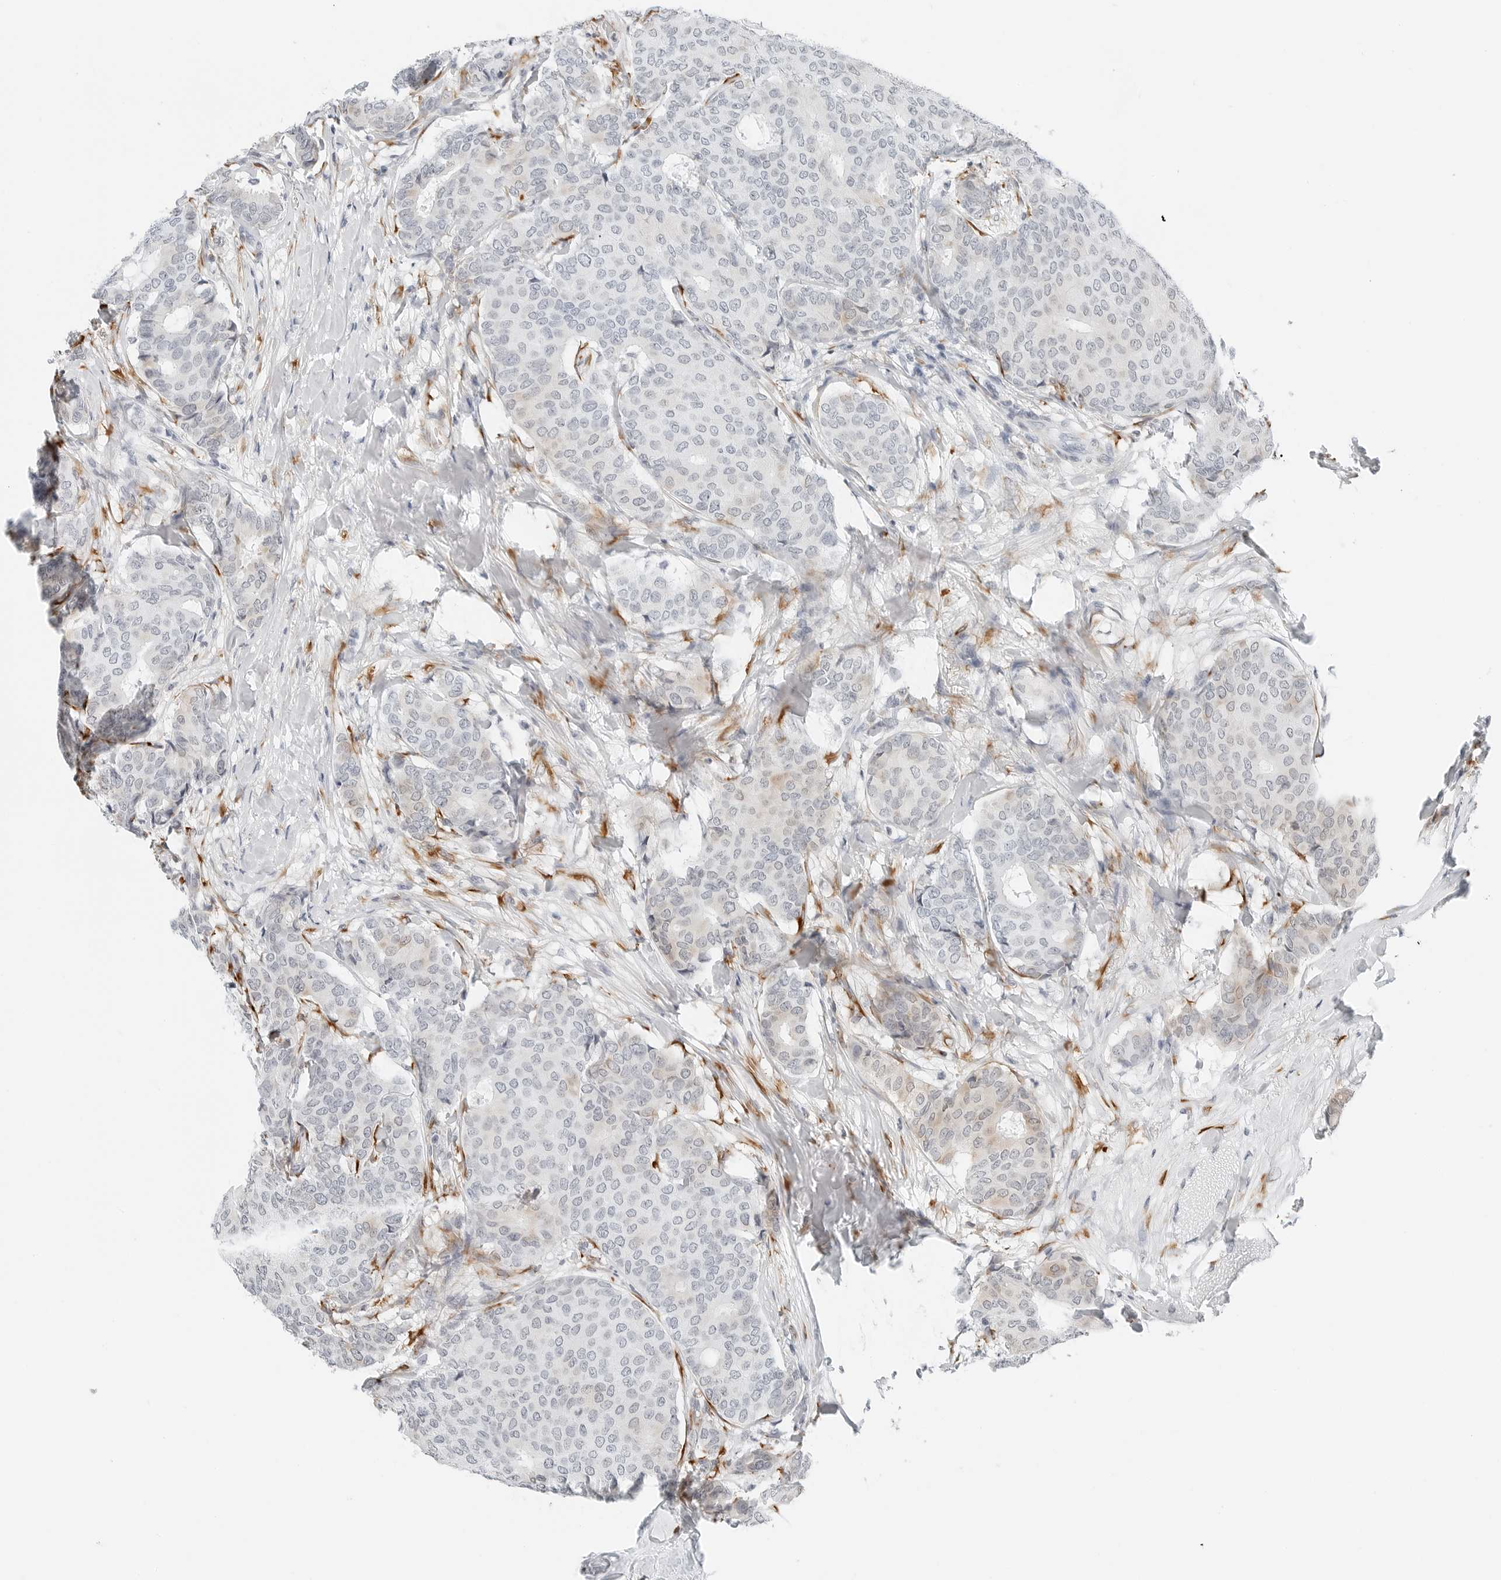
{"staining": {"intensity": "weak", "quantity": "<25%", "location": "cytoplasmic/membranous"}, "tissue": "breast cancer", "cell_type": "Tumor cells", "image_type": "cancer", "snomed": [{"axis": "morphology", "description": "Duct carcinoma"}, {"axis": "topography", "description": "Breast"}], "caption": "A high-resolution image shows IHC staining of breast cancer, which displays no significant staining in tumor cells.", "gene": "P4HA2", "patient": {"sex": "female", "age": 75}}